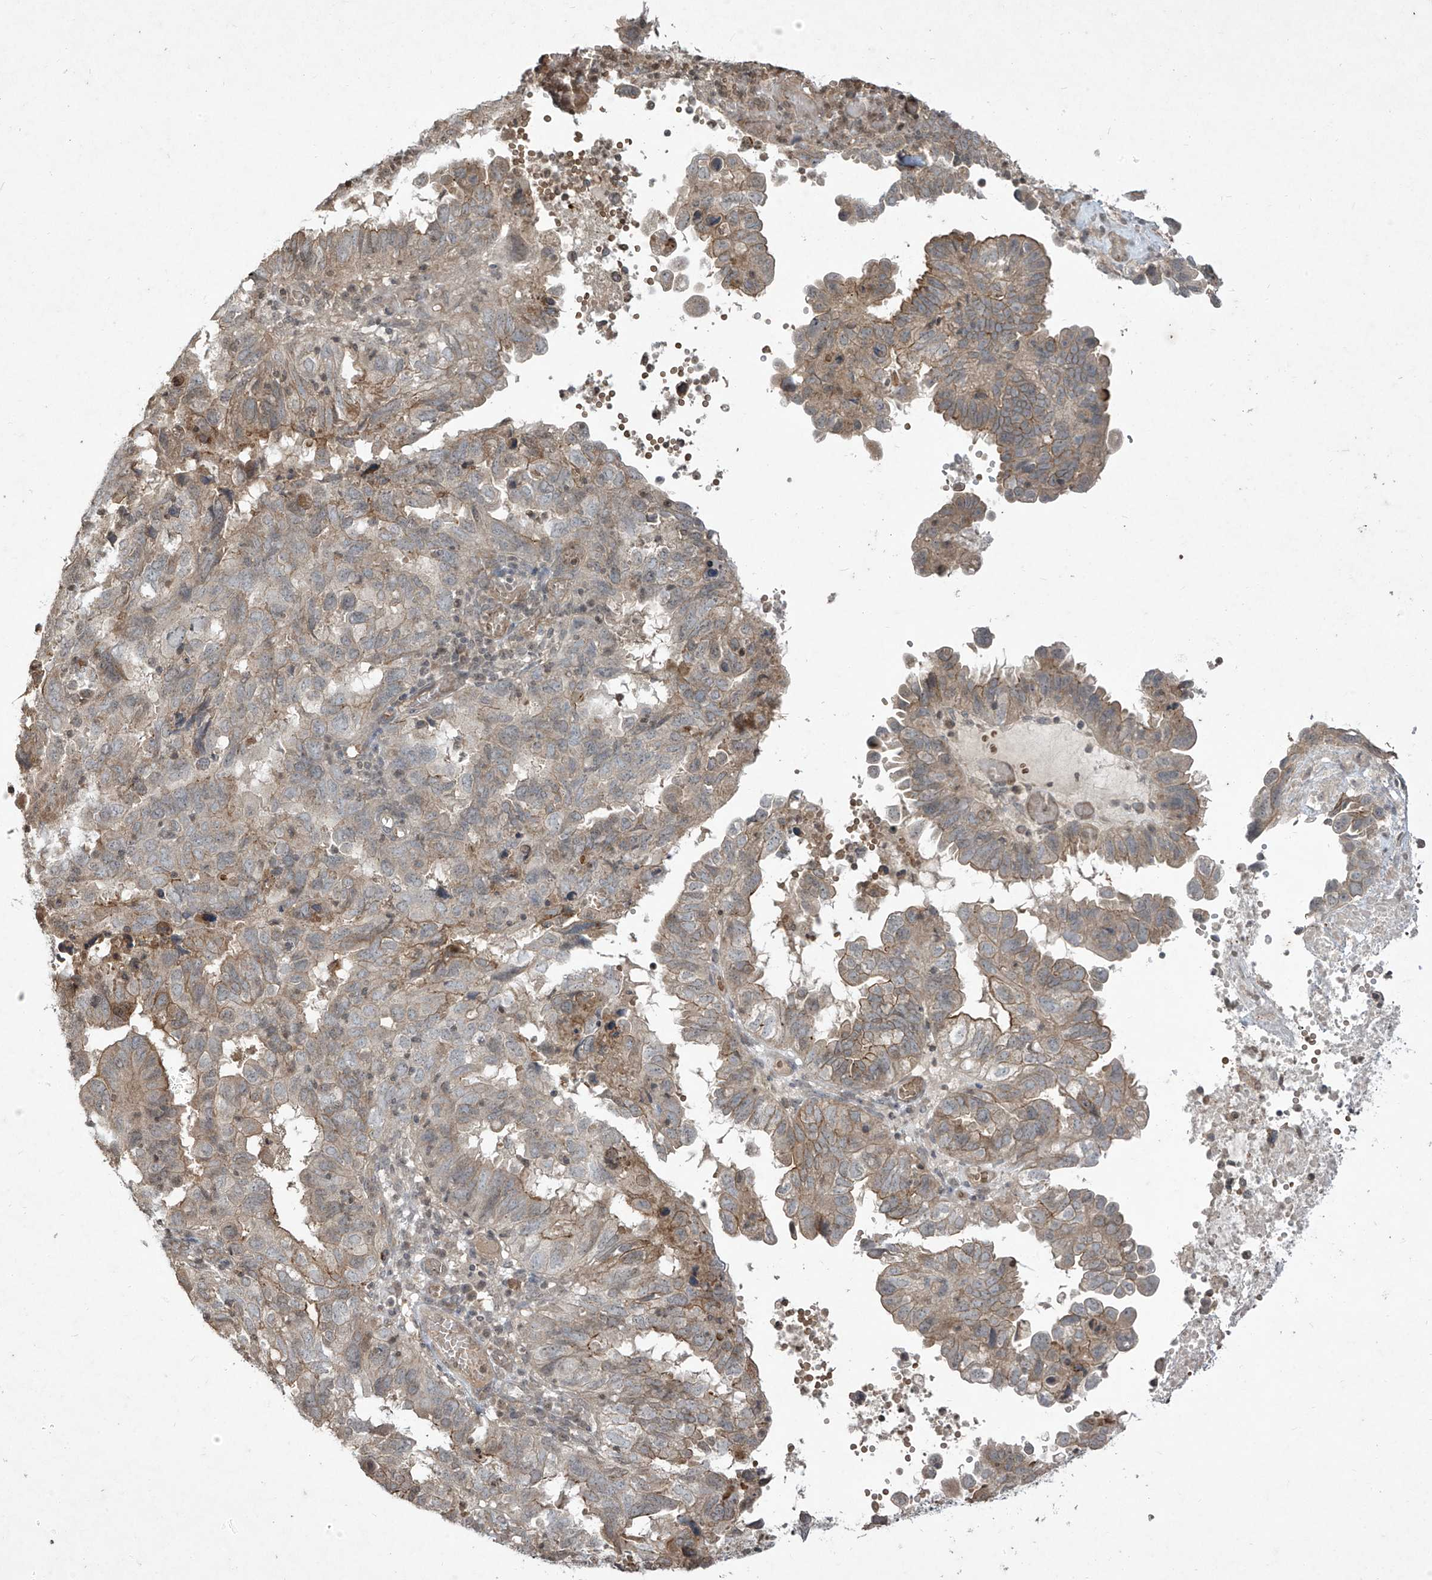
{"staining": {"intensity": "weak", "quantity": ">75%", "location": "cytoplasmic/membranous"}, "tissue": "endometrial cancer", "cell_type": "Tumor cells", "image_type": "cancer", "snomed": [{"axis": "morphology", "description": "Adenocarcinoma, NOS"}, {"axis": "topography", "description": "Uterus"}], "caption": "Brown immunohistochemical staining in human adenocarcinoma (endometrial) reveals weak cytoplasmic/membranous positivity in about >75% of tumor cells. (brown staining indicates protein expression, while blue staining denotes nuclei).", "gene": "MATN2", "patient": {"sex": "female", "age": 77}}